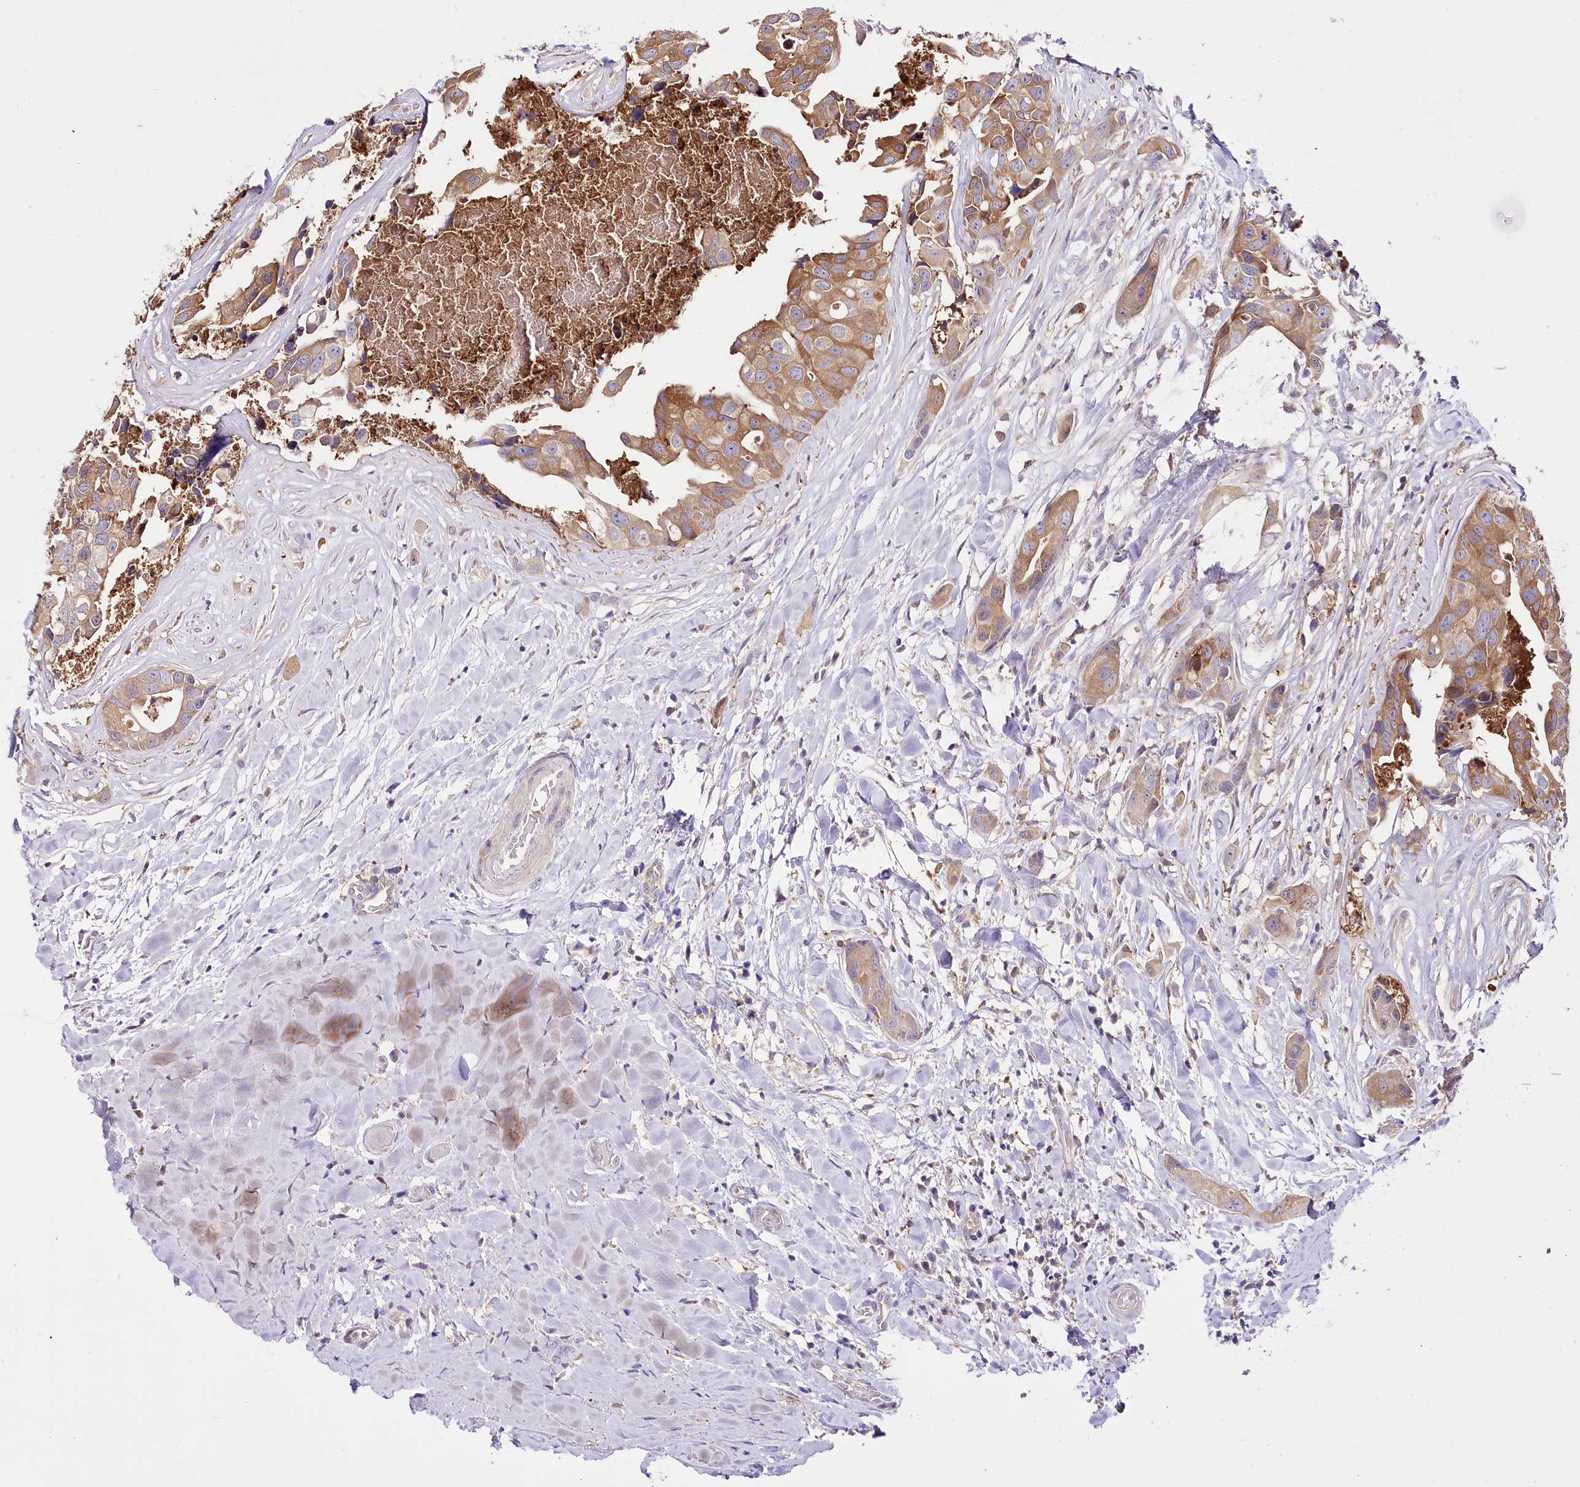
{"staining": {"intensity": "moderate", "quantity": ">75%", "location": "cytoplasmic/membranous"}, "tissue": "head and neck cancer", "cell_type": "Tumor cells", "image_type": "cancer", "snomed": [{"axis": "morphology", "description": "Adenocarcinoma, NOS"}, {"axis": "morphology", "description": "Adenocarcinoma, metastatic, NOS"}, {"axis": "topography", "description": "Head-Neck"}], "caption": "High-magnification brightfield microscopy of head and neck cancer stained with DAB (brown) and counterstained with hematoxylin (blue). tumor cells exhibit moderate cytoplasmic/membranous expression is present in about>75% of cells.", "gene": "UGP2", "patient": {"sex": "male", "age": 75}}